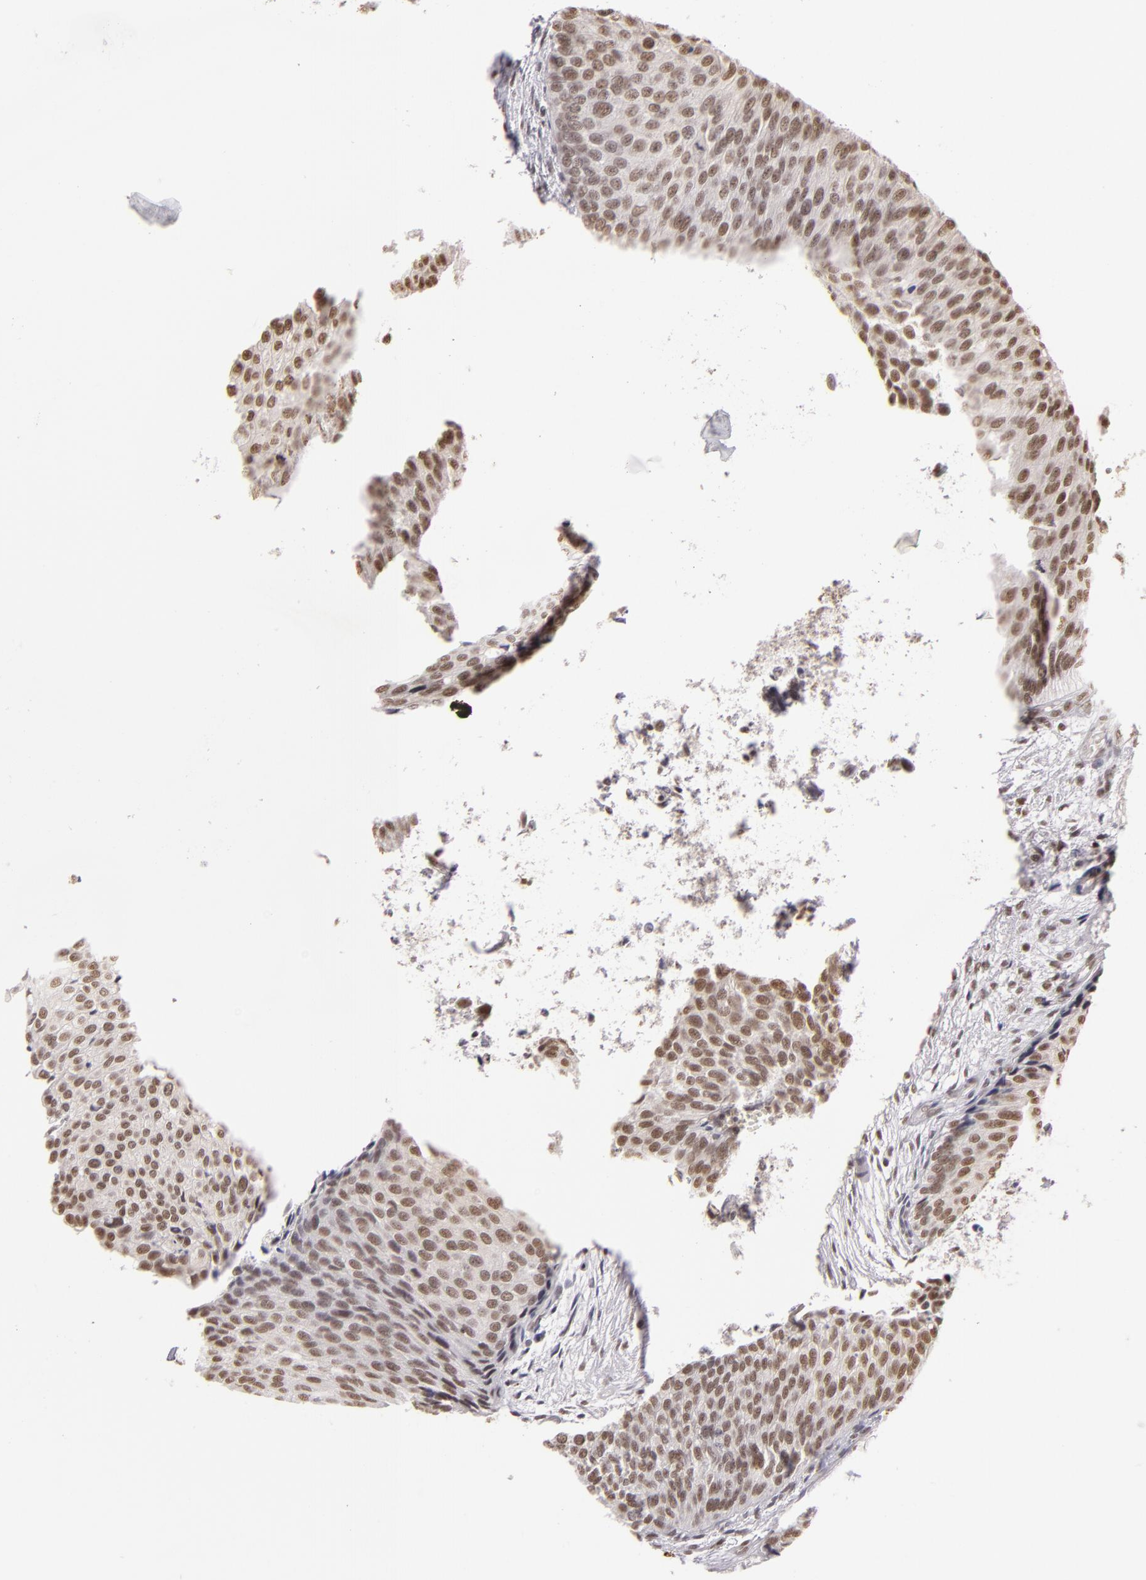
{"staining": {"intensity": "moderate", "quantity": ">75%", "location": "nuclear"}, "tissue": "urothelial cancer", "cell_type": "Tumor cells", "image_type": "cancer", "snomed": [{"axis": "morphology", "description": "Urothelial carcinoma, Low grade"}, {"axis": "topography", "description": "Urinary bladder"}], "caption": "This is a photomicrograph of IHC staining of low-grade urothelial carcinoma, which shows moderate staining in the nuclear of tumor cells.", "gene": "INTS6", "patient": {"sex": "male", "age": 84}}